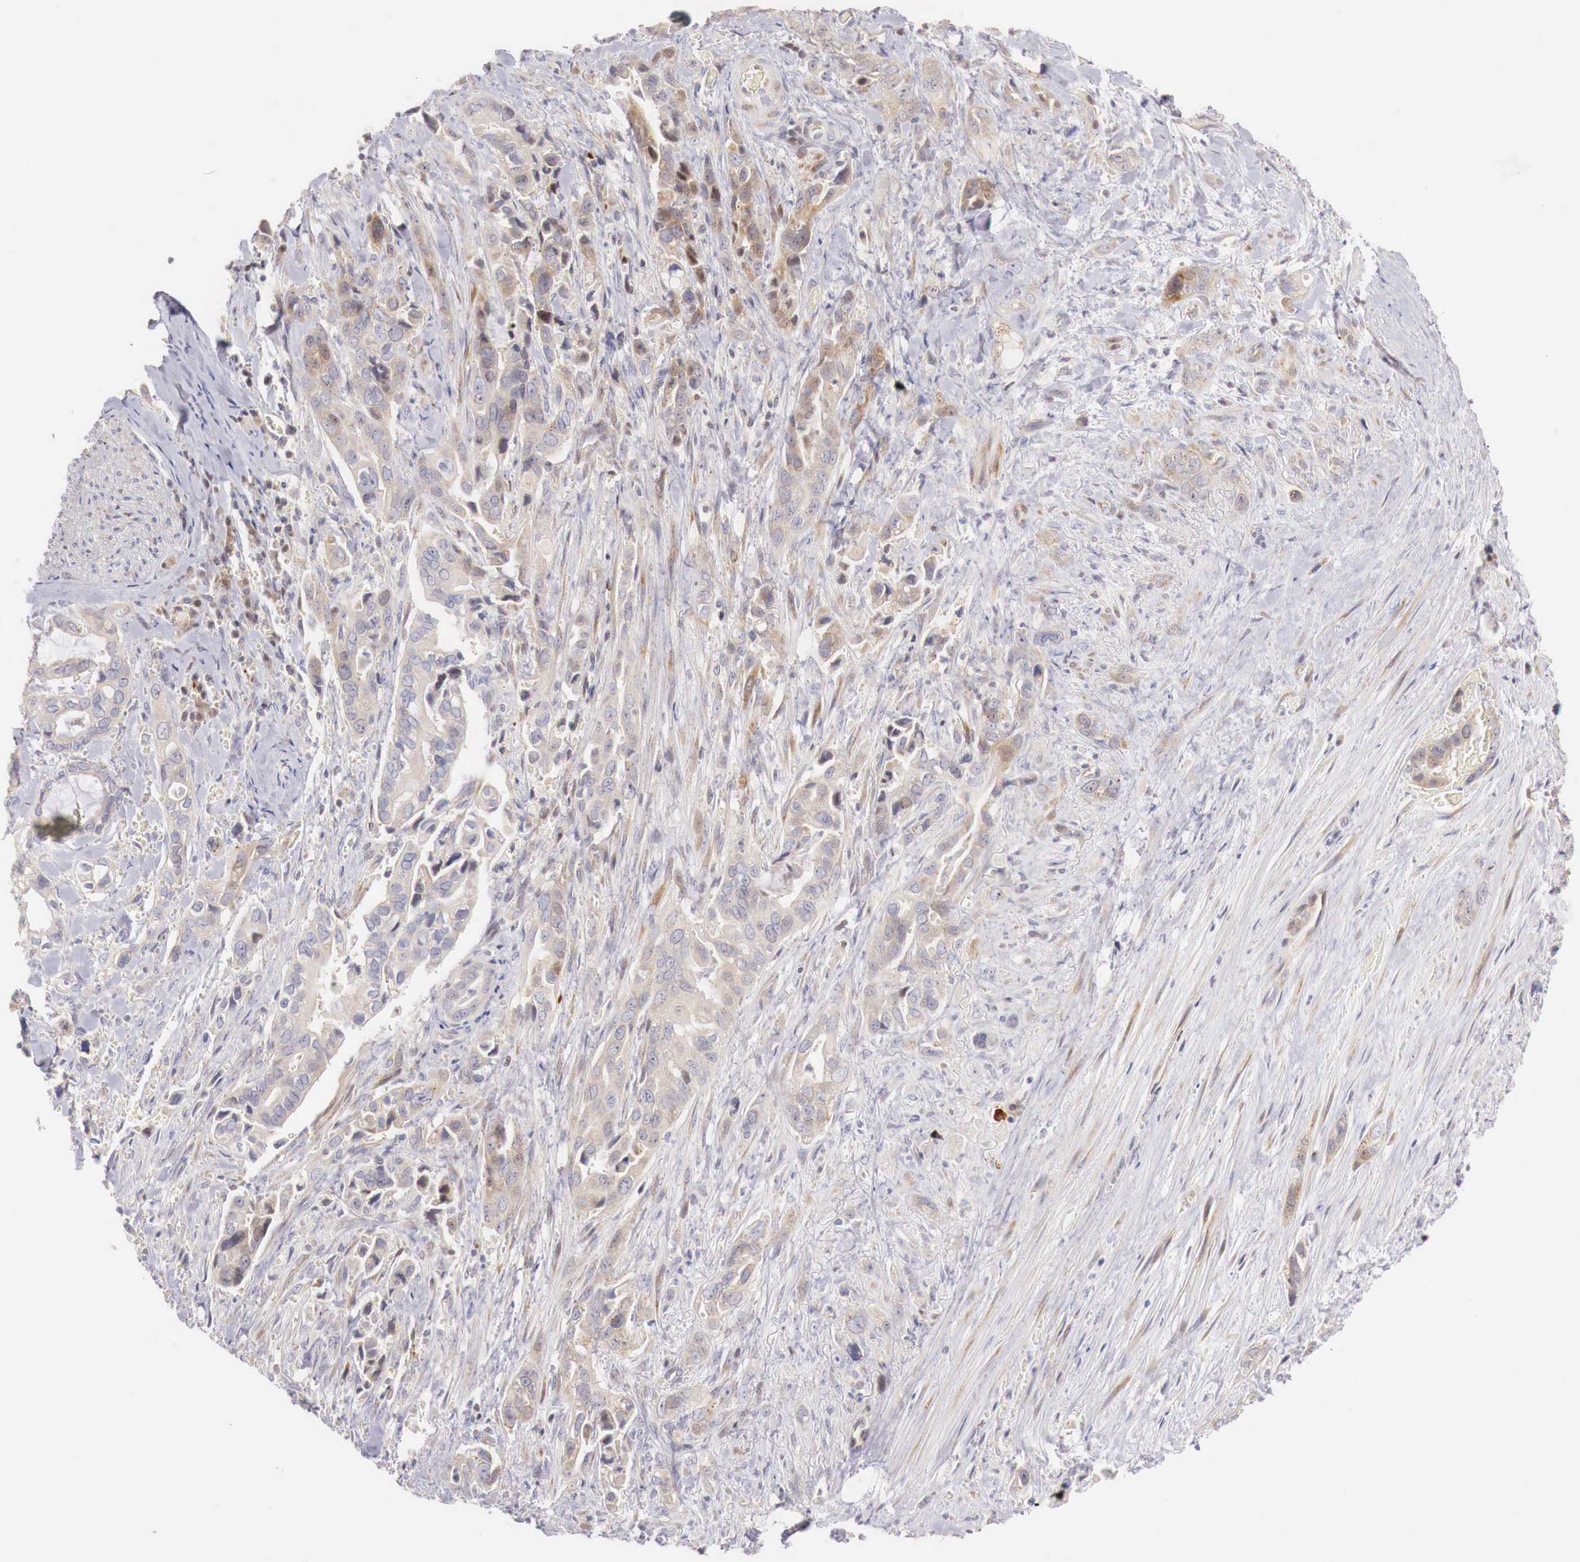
{"staining": {"intensity": "weak", "quantity": "25%-75%", "location": "cytoplasmic/membranous,nuclear"}, "tissue": "pancreatic cancer", "cell_type": "Tumor cells", "image_type": "cancer", "snomed": [{"axis": "morphology", "description": "Adenocarcinoma, NOS"}, {"axis": "topography", "description": "Pancreas"}], "caption": "Immunohistochemical staining of pancreatic cancer (adenocarcinoma) demonstrates low levels of weak cytoplasmic/membranous and nuclear expression in approximately 25%-75% of tumor cells. (Stains: DAB in brown, nuclei in blue, Microscopy: brightfield microscopy at high magnification).", "gene": "CLCN5", "patient": {"sex": "male", "age": 69}}